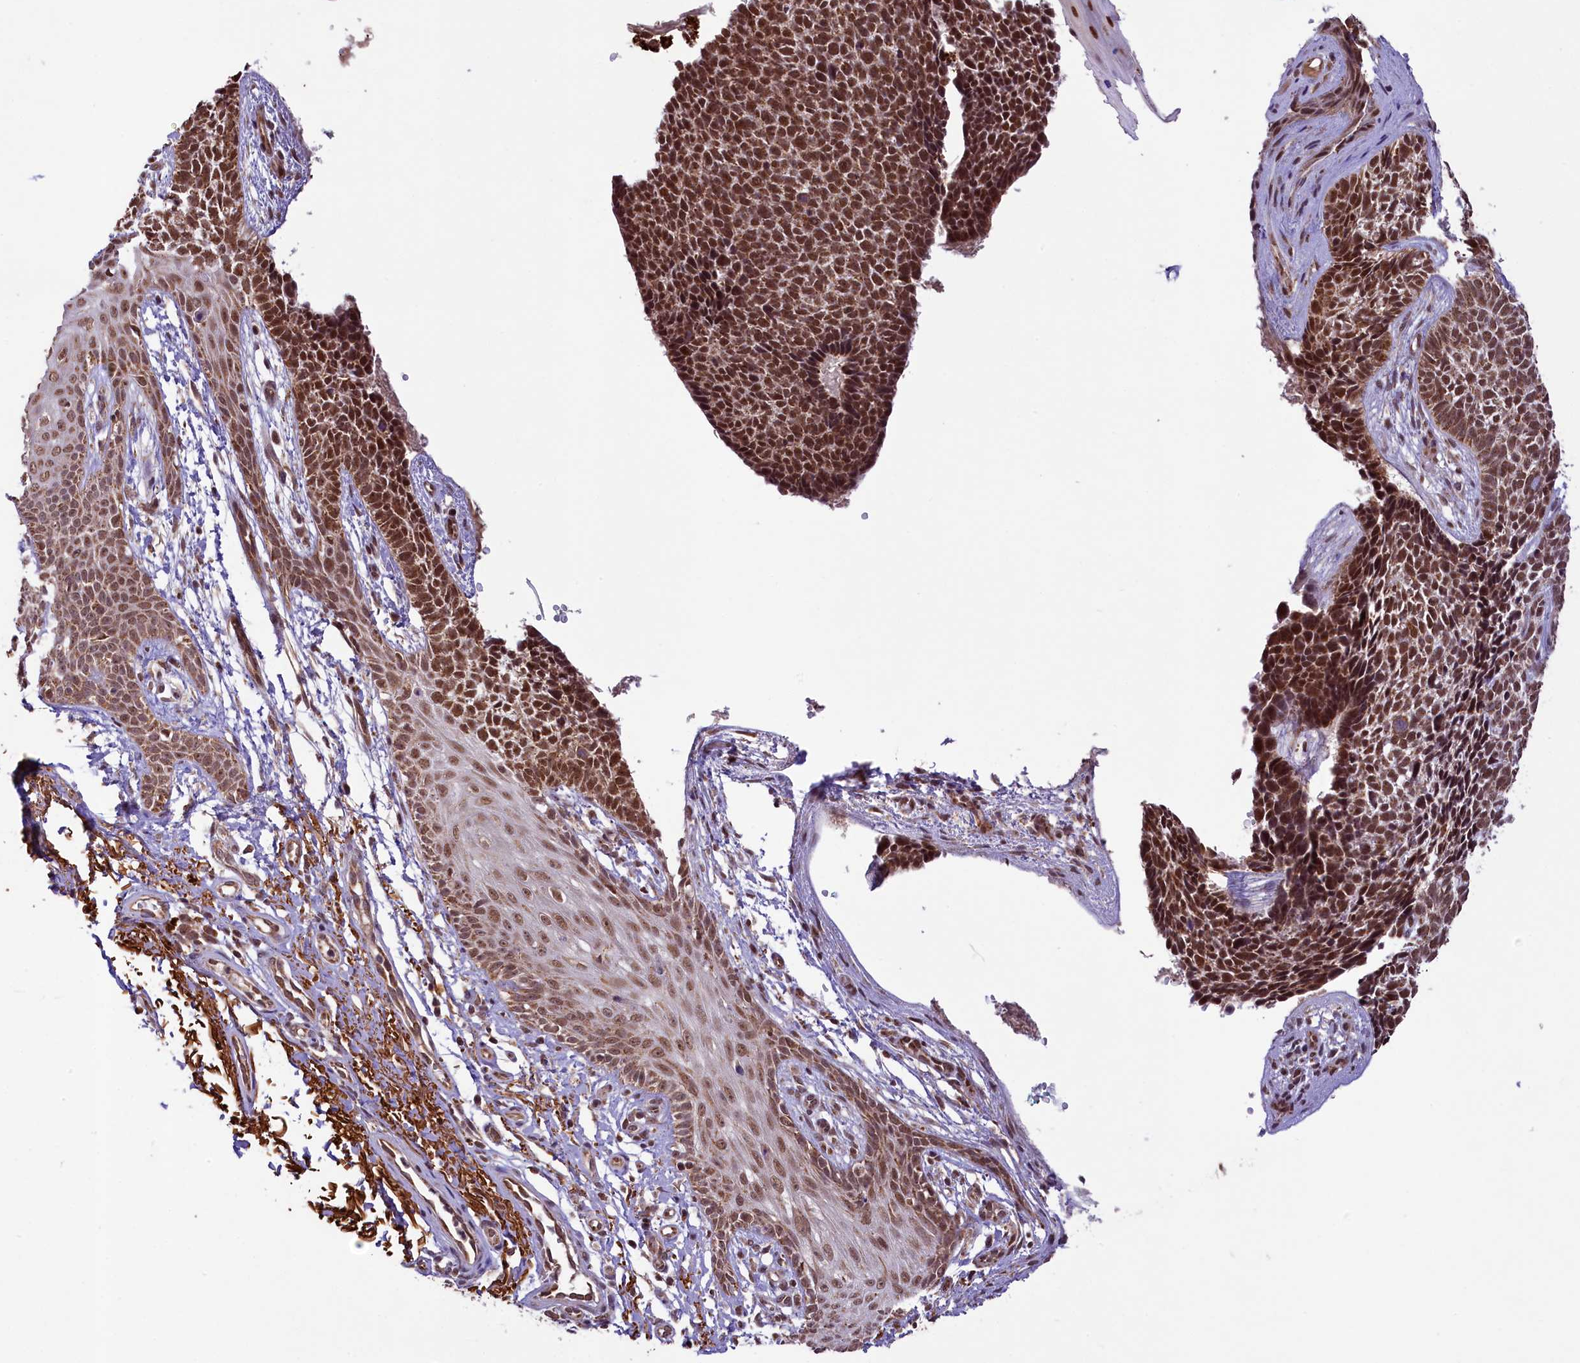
{"staining": {"intensity": "strong", "quantity": ">75%", "location": "cytoplasmic/membranous,nuclear"}, "tissue": "skin cancer", "cell_type": "Tumor cells", "image_type": "cancer", "snomed": [{"axis": "morphology", "description": "Basal cell carcinoma"}, {"axis": "topography", "description": "Skin"}], "caption": "The immunohistochemical stain highlights strong cytoplasmic/membranous and nuclear staining in tumor cells of basal cell carcinoma (skin) tissue.", "gene": "PAF1", "patient": {"sex": "female", "age": 84}}